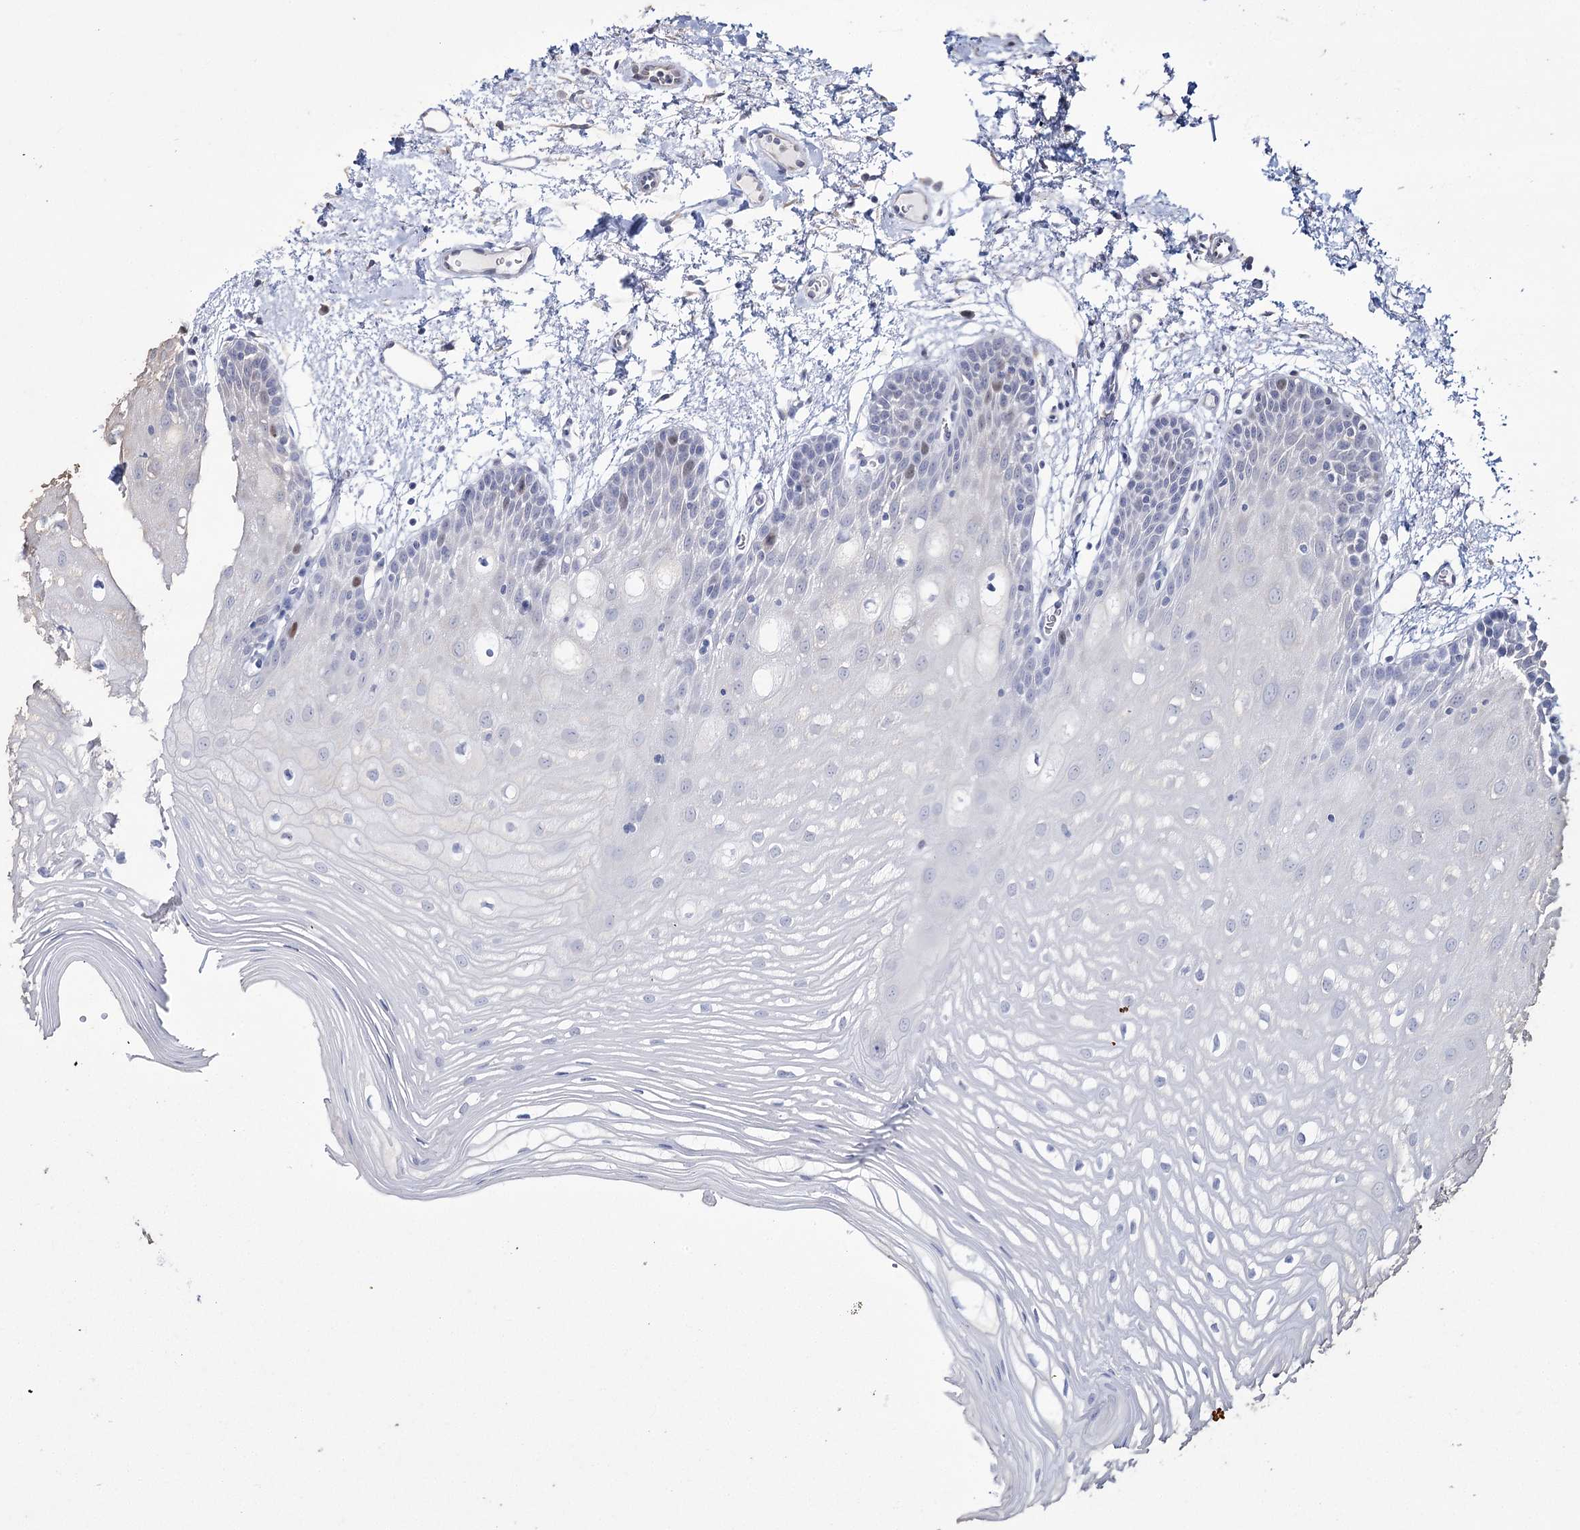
{"staining": {"intensity": "negative", "quantity": "none", "location": "none"}, "tissue": "oral mucosa", "cell_type": "Squamous epithelial cells", "image_type": "normal", "snomed": [{"axis": "morphology", "description": "Normal tissue, NOS"}, {"axis": "topography", "description": "Oral tissue"}, {"axis": "topography", "description": "Tounge, NOS"}], "caption": "DAB (3,3'-diaminobenzidine) immunohistochemical staining of benign oral mucosa shows no significant positivity in squamous epithelial cells. (Brightfield microscopy of DAB immunohistochemistry at high magnification).", "gene": "PRC1", "patient": {"sex": "female", "age": 73}}